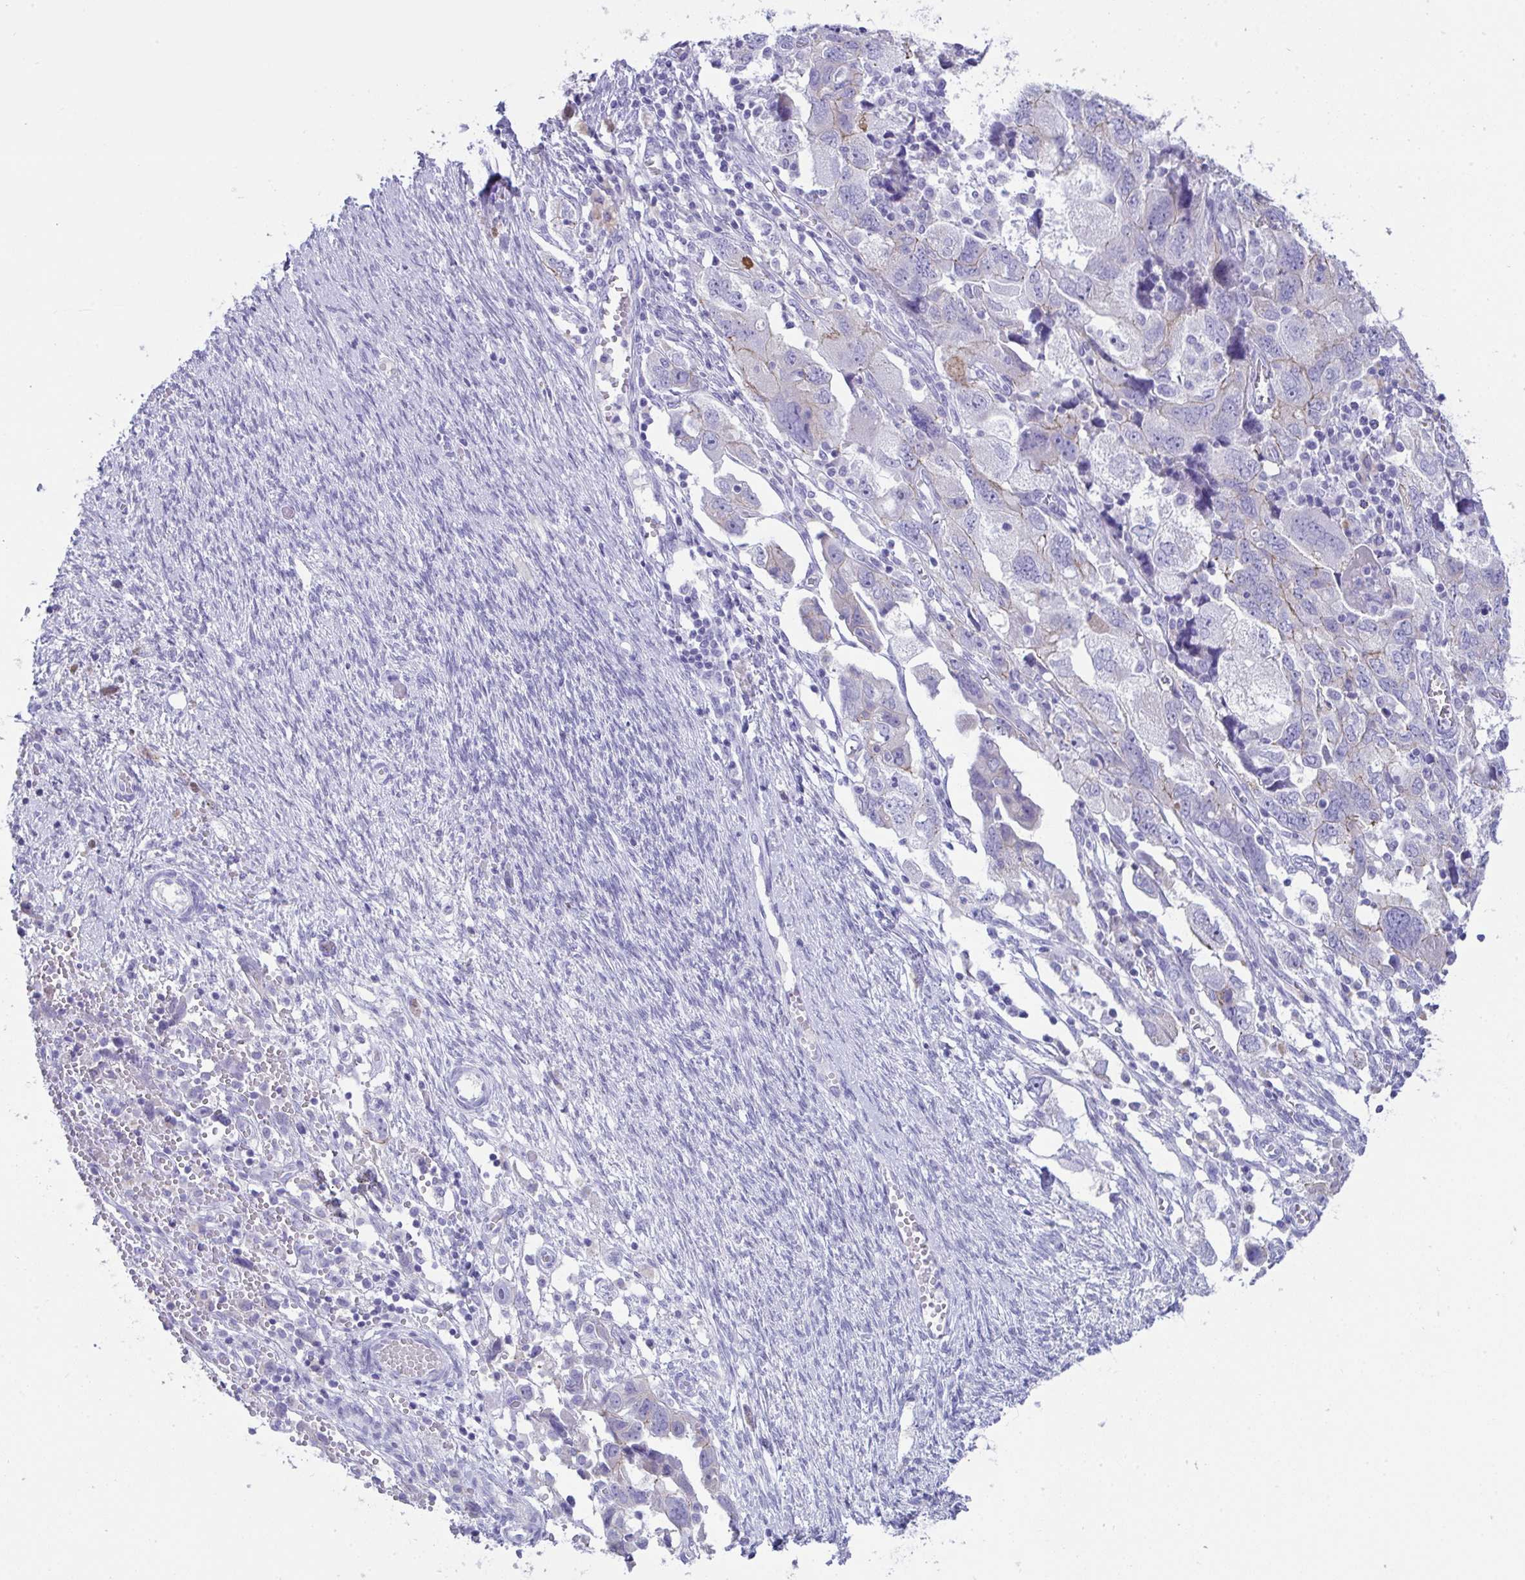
{"staining": {"intensity": "negative", "quantity": "none", "location": "none"}, "tissue": "ovarian cancer", "cell_type": "Tumor cells", "image_type": "cancer", "snomed": [{"axis": "morphology", "description": "Carcinoma, NOS"}, {"axis": "morphology", "description": "Cystadenocarcinoma, serous, NOS"}, {"axis": "topography", "description": "Ovary"}], "caption": "DAB immunohistochemical staining of human ovarian serous cystadenocarcinoma shows no significant staining in tumor cells. (DAB immunohistochemistry, high magnification).", "gene": "GLB1L2", "patient": {"sex": "female", "age": 69}}